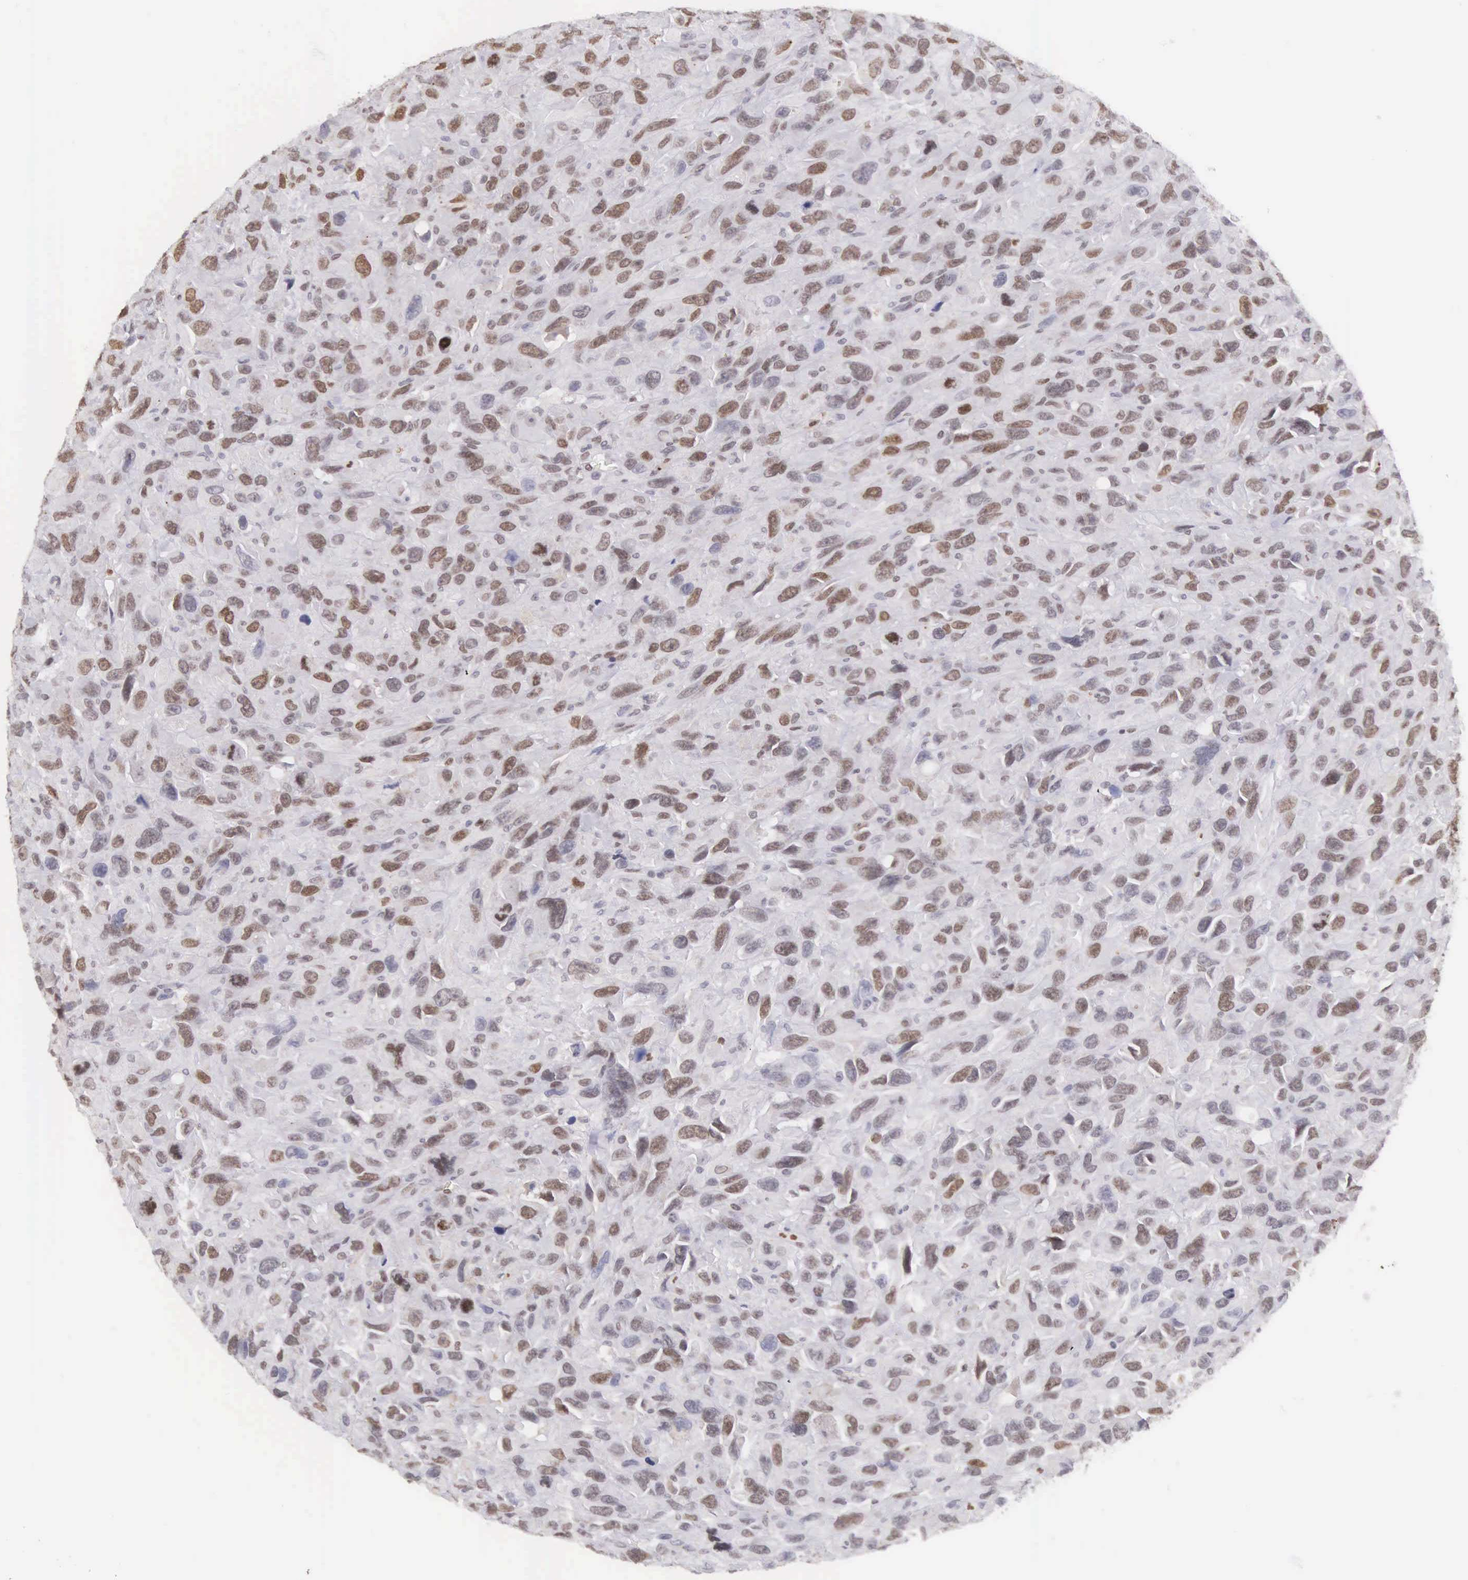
{"staining": {"intensity": "moderate", "quantity": "25%-75%", "location": "nuclear"}, "tissue": "renal cancer", "cell_type": "Tumor cells", "image_type": "cancer", "snomed": [{"axis": "morphology", "description": "Adenocarcinoma, NOS"}, {"axis": "topography", "description": "Kidney"}], "caption": "Moderate nuclear positivity for a protein is present in about 25%-75% of tumor cells of renal cancer using immunohistochemistry (IHC).", "gene": "VRK1", "patient": {"sex": "male", "age": 79}}